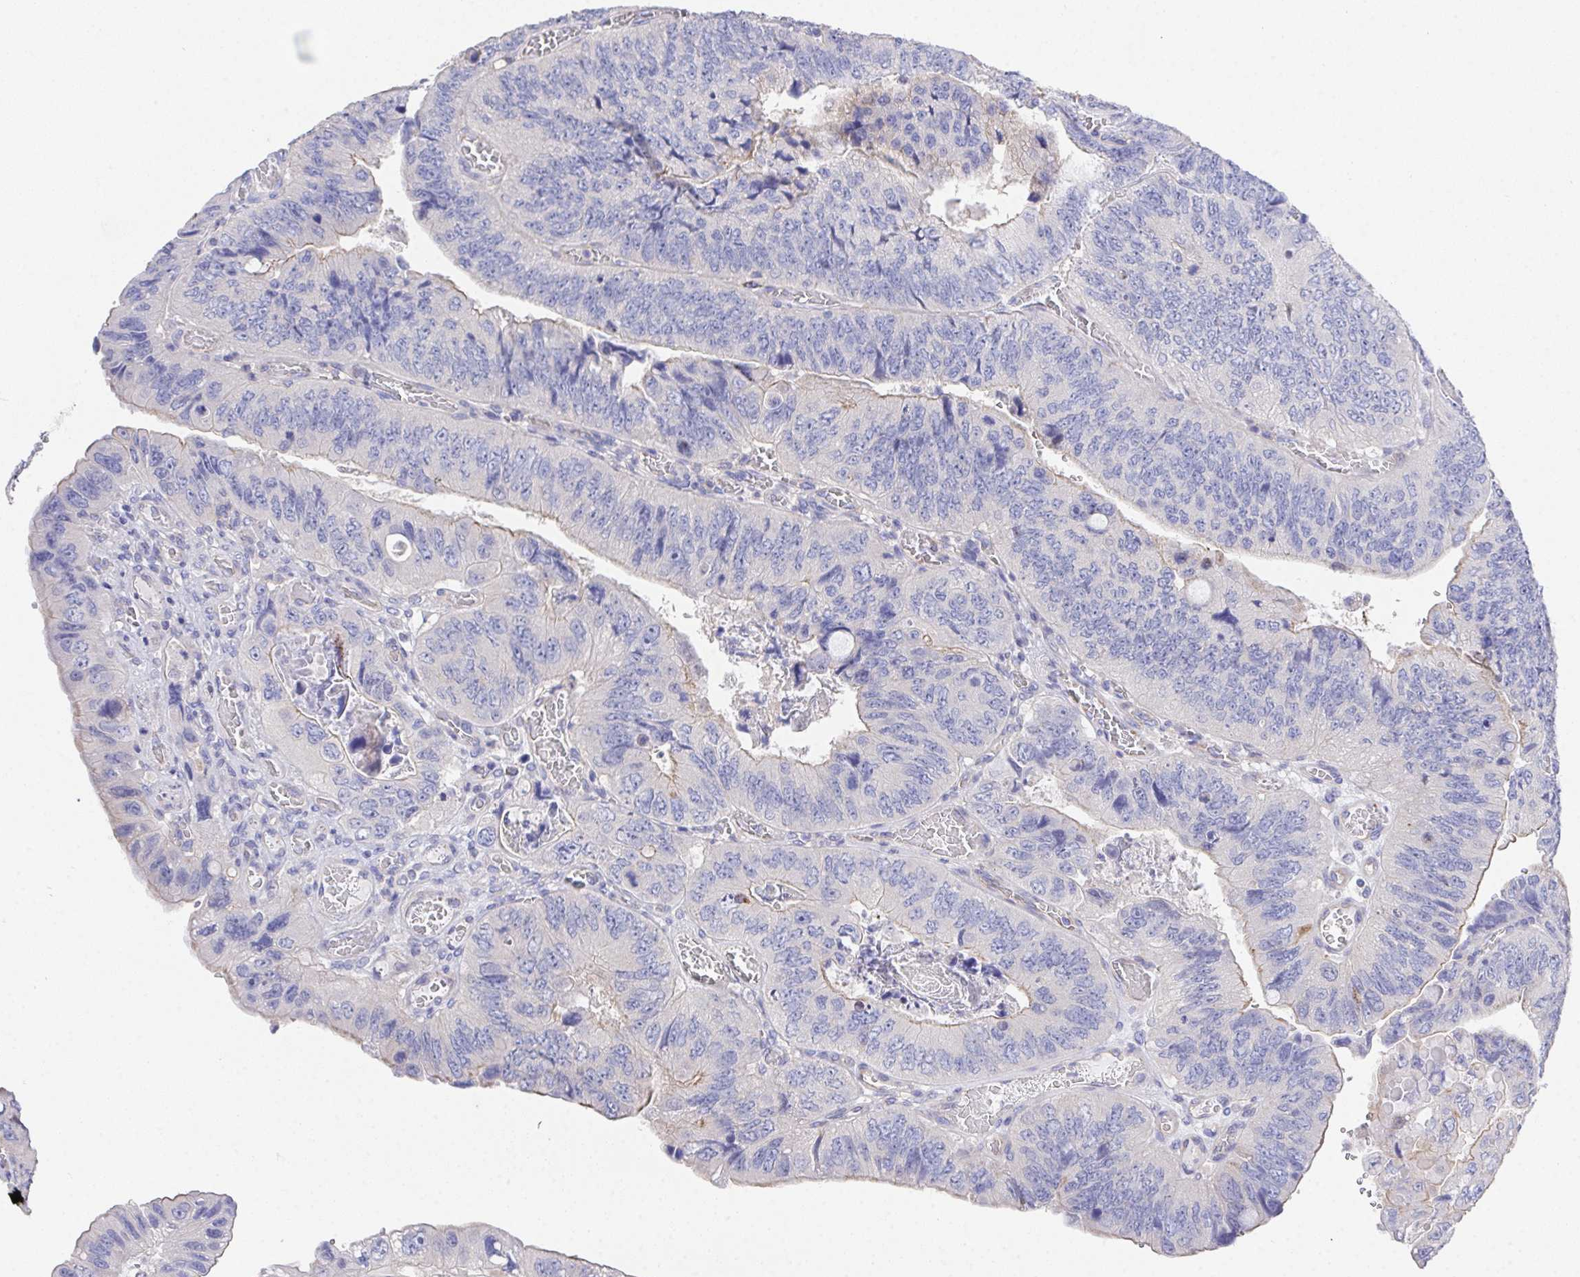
{"staining": {"intensity": "negative", "quantity": "none", "location": "none"}, "tissue": "colorectal cancer", "cell_type": "Tumor cells", "image_type": "cancer", "snomed": [{"axis": "morphology", "description": "Adenocarcinoma, NOS"}, {"axis": "topography", "description": "Colon"}], "caption": "Immunohistochemistry photomicrograph of neoplastic tissue: adenocarcinoma (colorectal) stained with DAB shows no significant protein positivity in tumor cells.", "gene": "PRG3", "patient": {"sex": "female", "age": 84}}